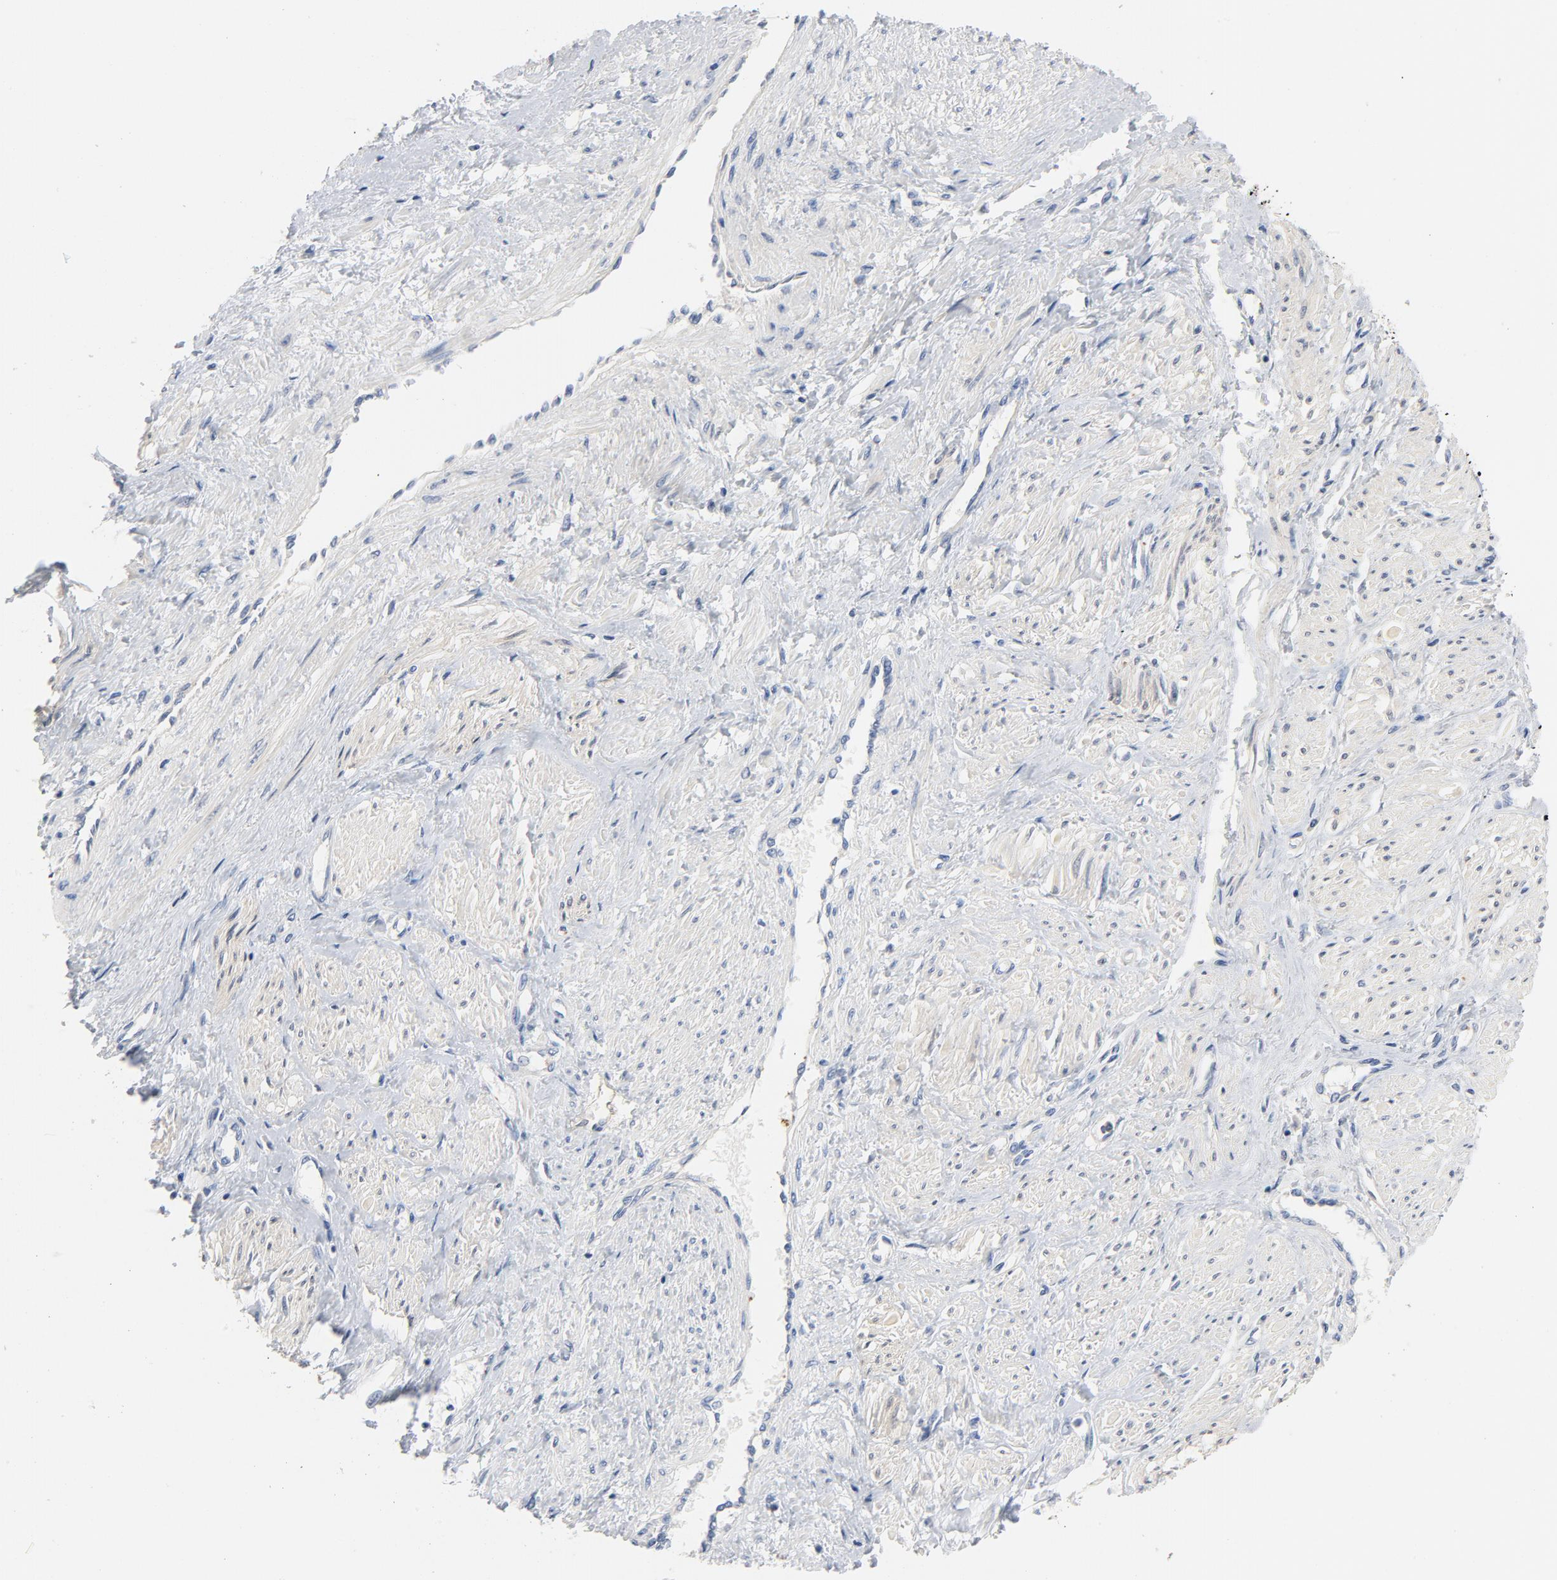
{"staining": {"intensity": "negative", "quantity": "none", "location": "none"}, "tissue": "smooth muscle", "cell_type": "Smooth muscle cells", "image_type": "normal", "snomed": [{"axis": "morphology", "description": "Normal tissue, NOS"}, {"axis": "topography", "description": "Smooth muscle"}, {"axis": "topography", "description": "Uterus"}], "caption": "The micrograph exhibits no staining of smooth muscle cells in benign smooth muscle. Brightfield microscopy of IHC stained with DAB (brown) and hematoxylin (blue), captured at high magnification.", "gene": "SRC", "patient": {"sex": "female", "age": 39}}